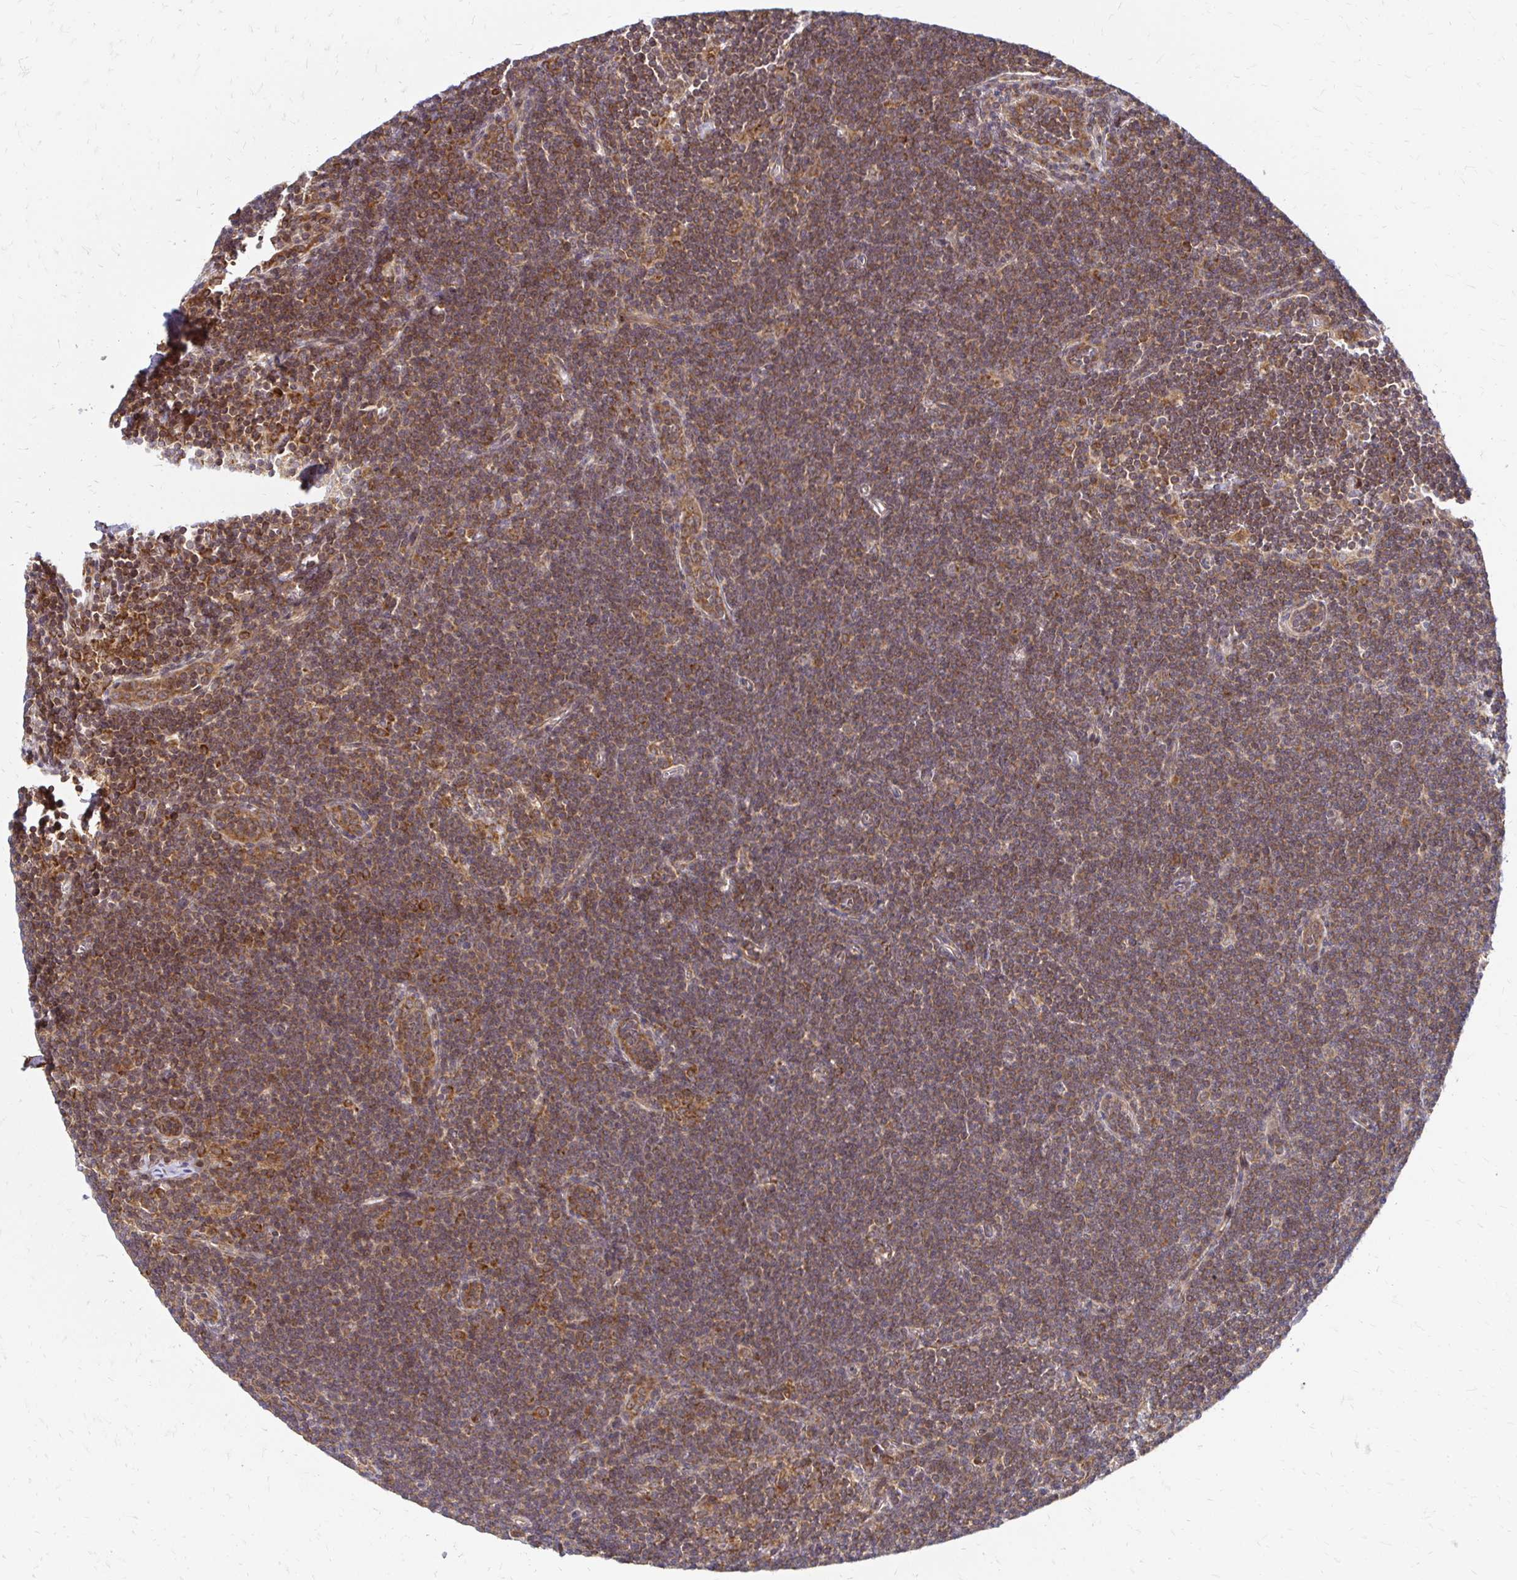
{"staining": {"intensity": "moderate", "quantity": ">75%", "location": "cytoplasmic/membranous"}, "tissue": "lymphoma", "cell_type": "Tumor cells", "image_type": "cancer", "snomed": [{"axis": "morphology", "description": "Malignant lymphoma, non-Hodgkin's type, Low grade"}, {"axis": "topography", "description": "Lymph node"}], "caption": "Low-grade malignant lymphoma, non-Hodgkin's type stained with IHC exhibits moderate cytoplasmic/membranous staining in approximately >75% of tumor cells. (brown staining indicates protein expression, while blue staining denotes nuclei).", "gene": "ZW10", "patient": {"sex": "female", "age": 73}}